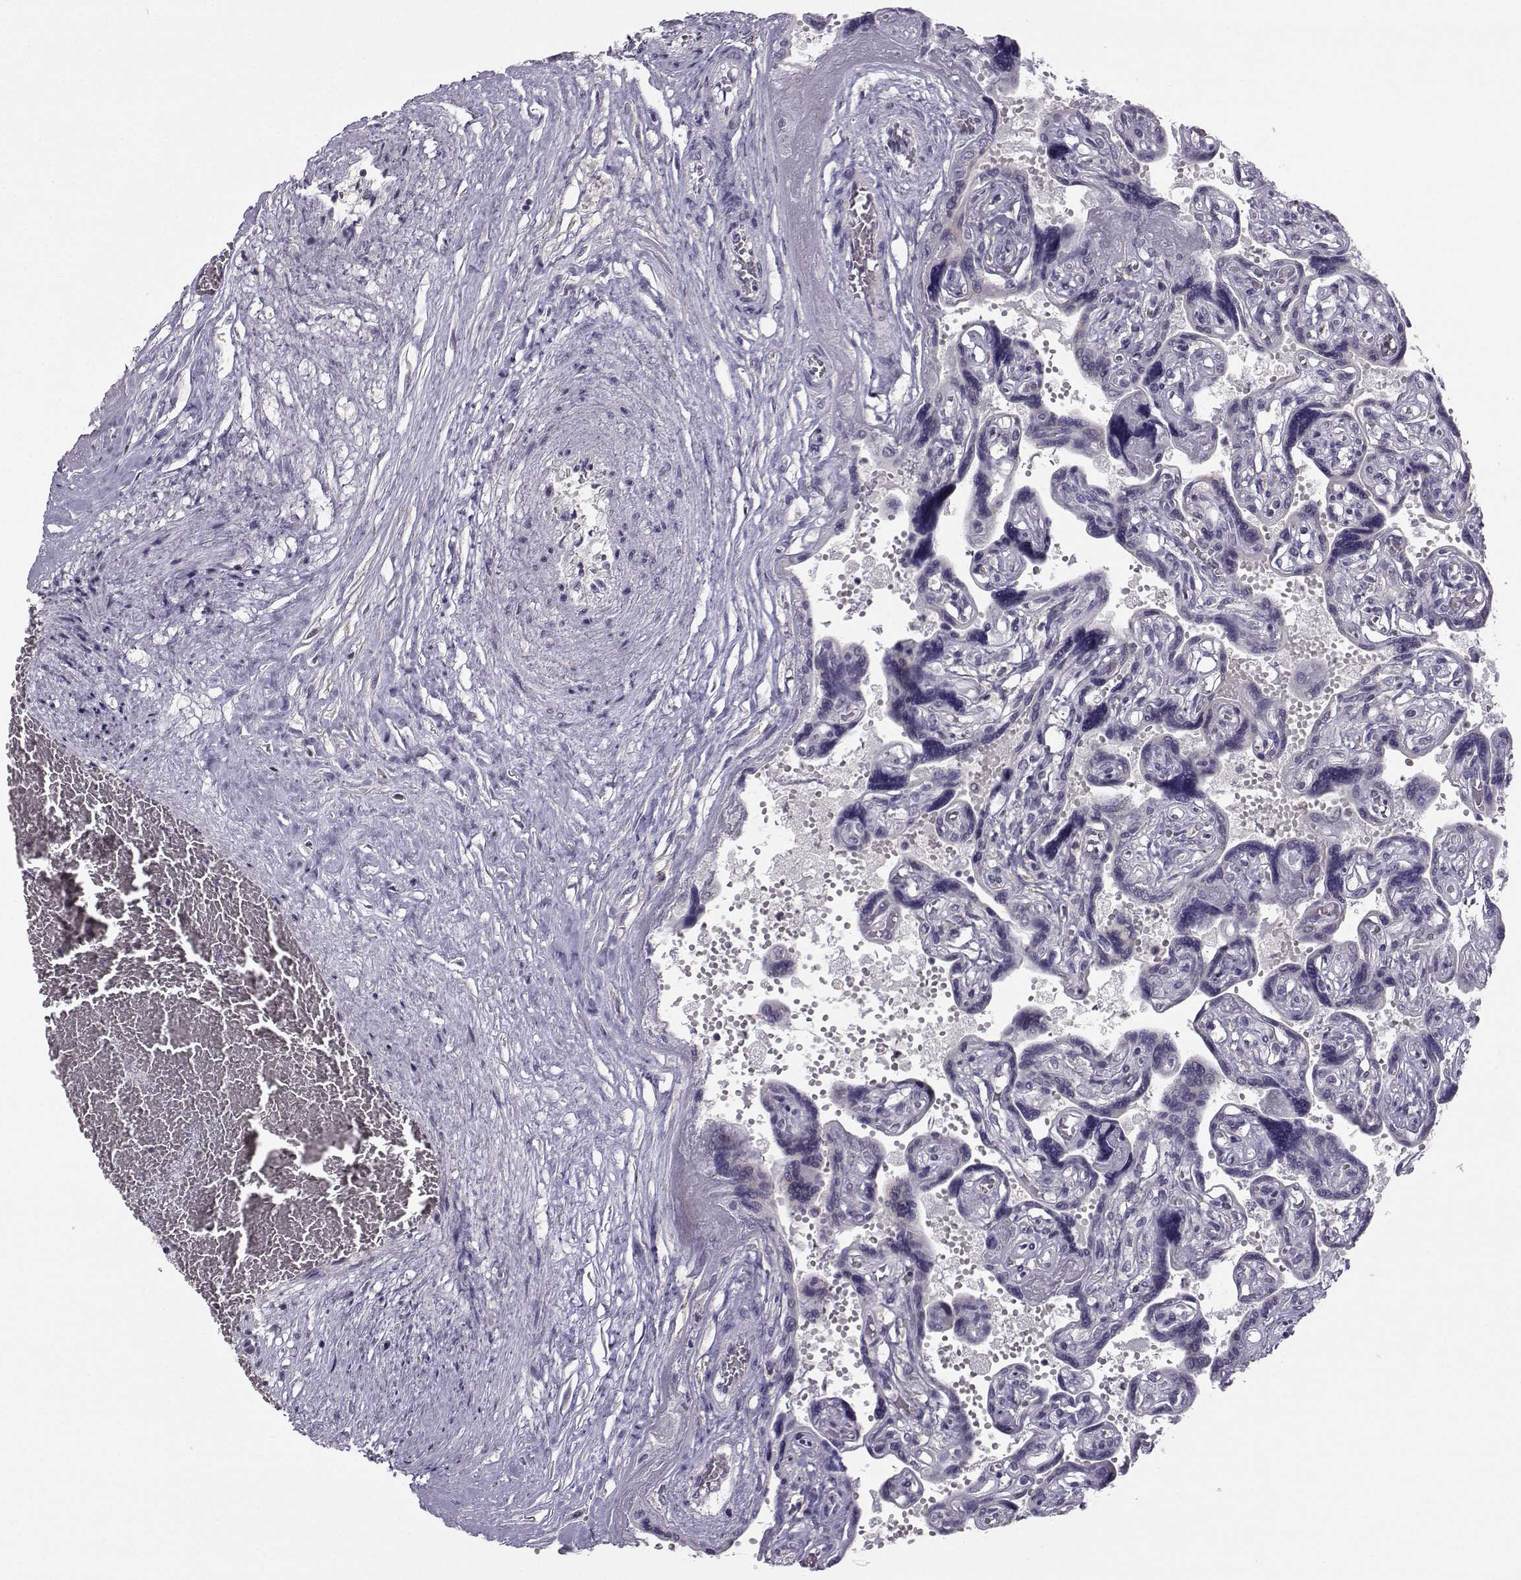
{"staining": {"intensity": "negative", "quantity": "none", "location": "none"}, "tissue": "placenta", "cell_type": "Decidual cells", "image_type": "normal", "snomed": [{"axis": "morphology", "description": "Normal tissue, NOS"}, {"axis": "topography", "description": "Placenta"}], "caption": "IHC of benign placenta shows no expression in decidual cells.", "gene": "FCAMR", "patient": {"sex": "female", "age": 32}}